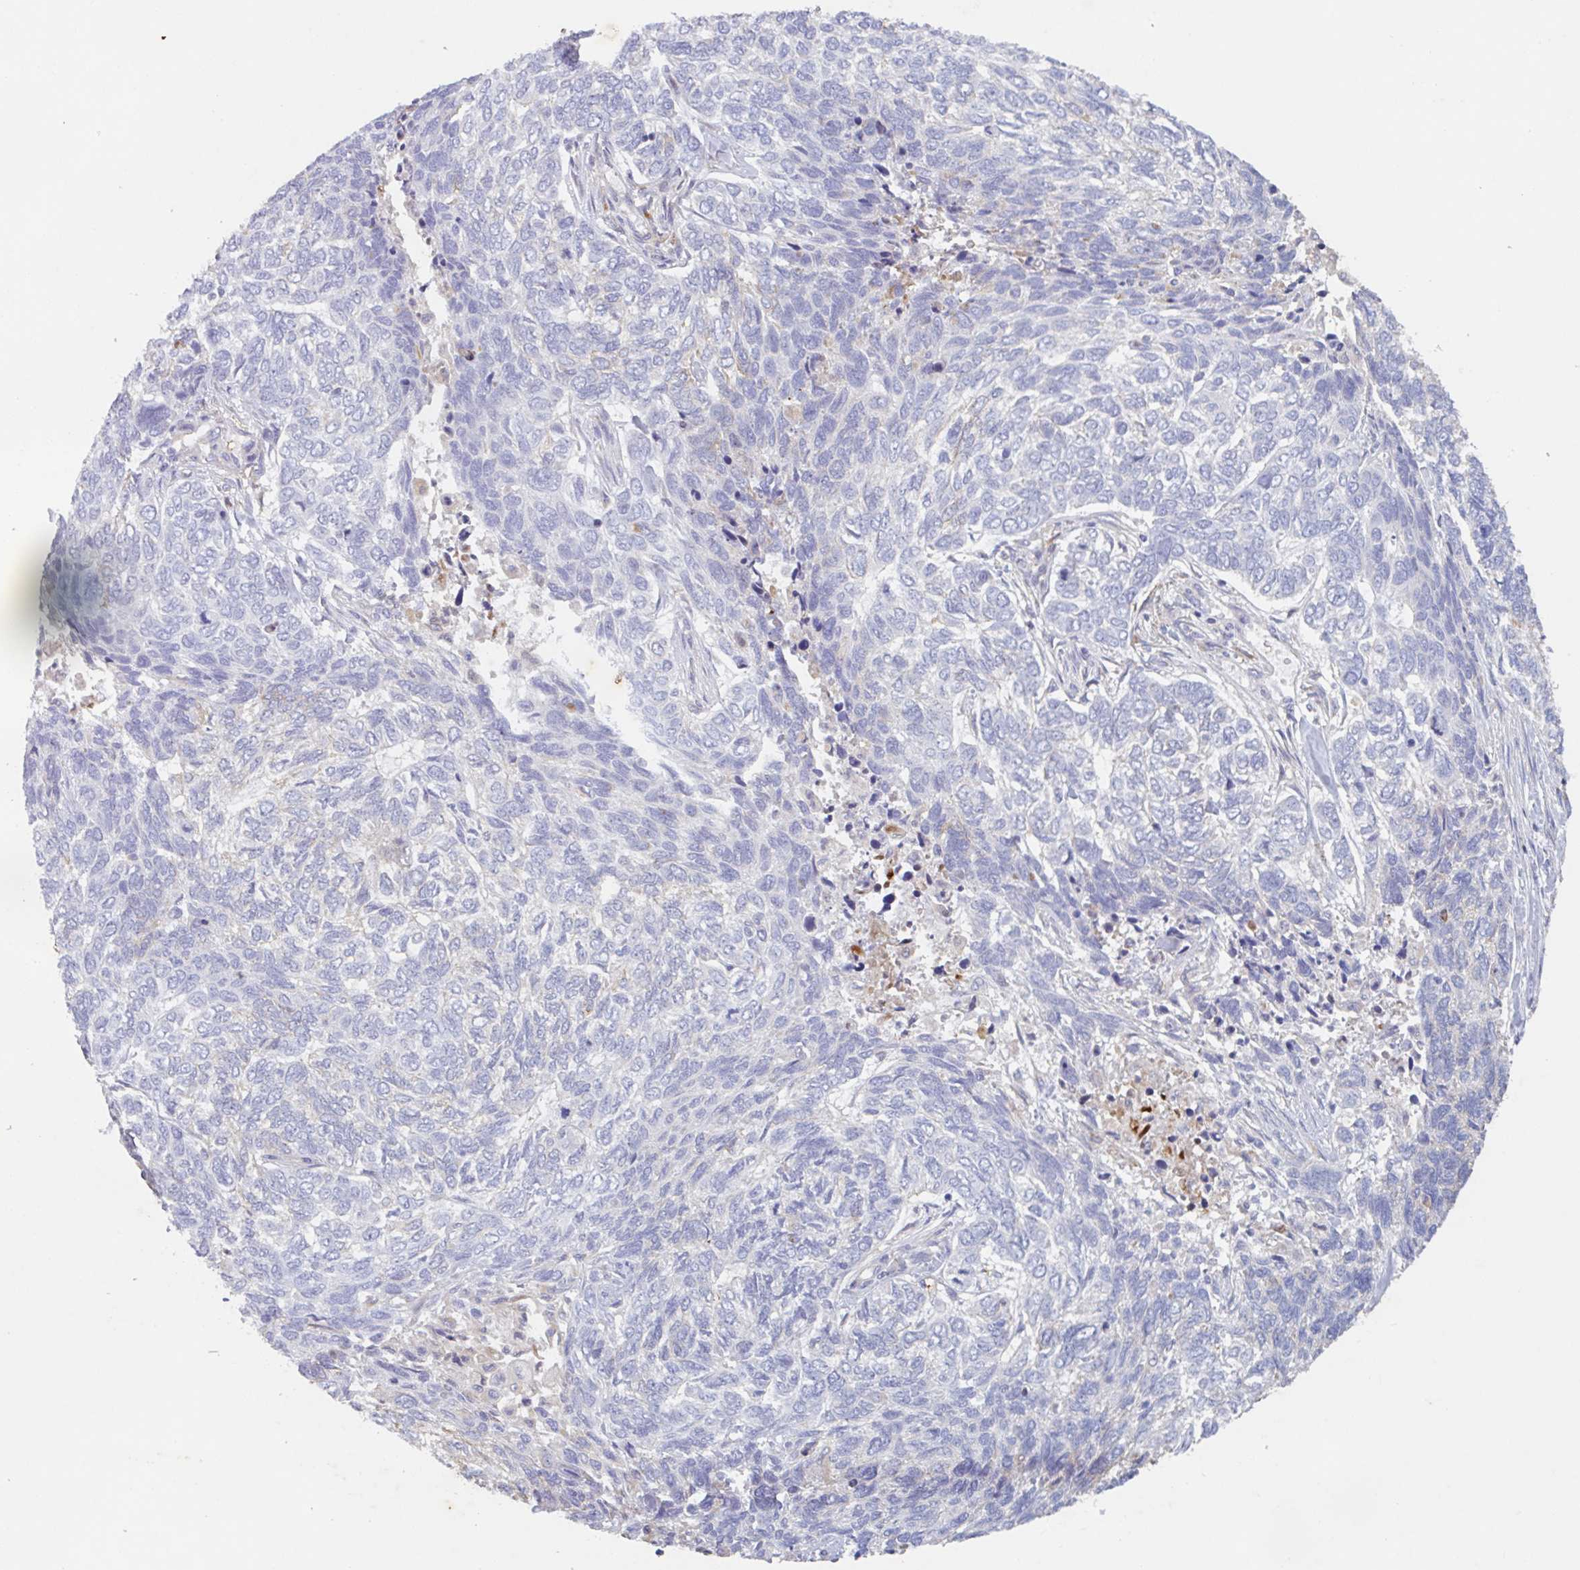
{"staining": {"intensity": "negative", "quantity": "none", "location": "none"}, "tissue": "skin cancer", "cell_type": "Tumor cells", "image_type": "cancer", "snomed": [{"axis": "morphology", "description": "Basal cell carcinoma"}, {"axis": "topography", "description": "Skin"}], "caption": "Immunohistochemistry (IHC) of human skin basal cell carcinoma shows no expression in tumor cells.", "gene": "MANBA", "patient": {"sex": "female", "age": 65}}